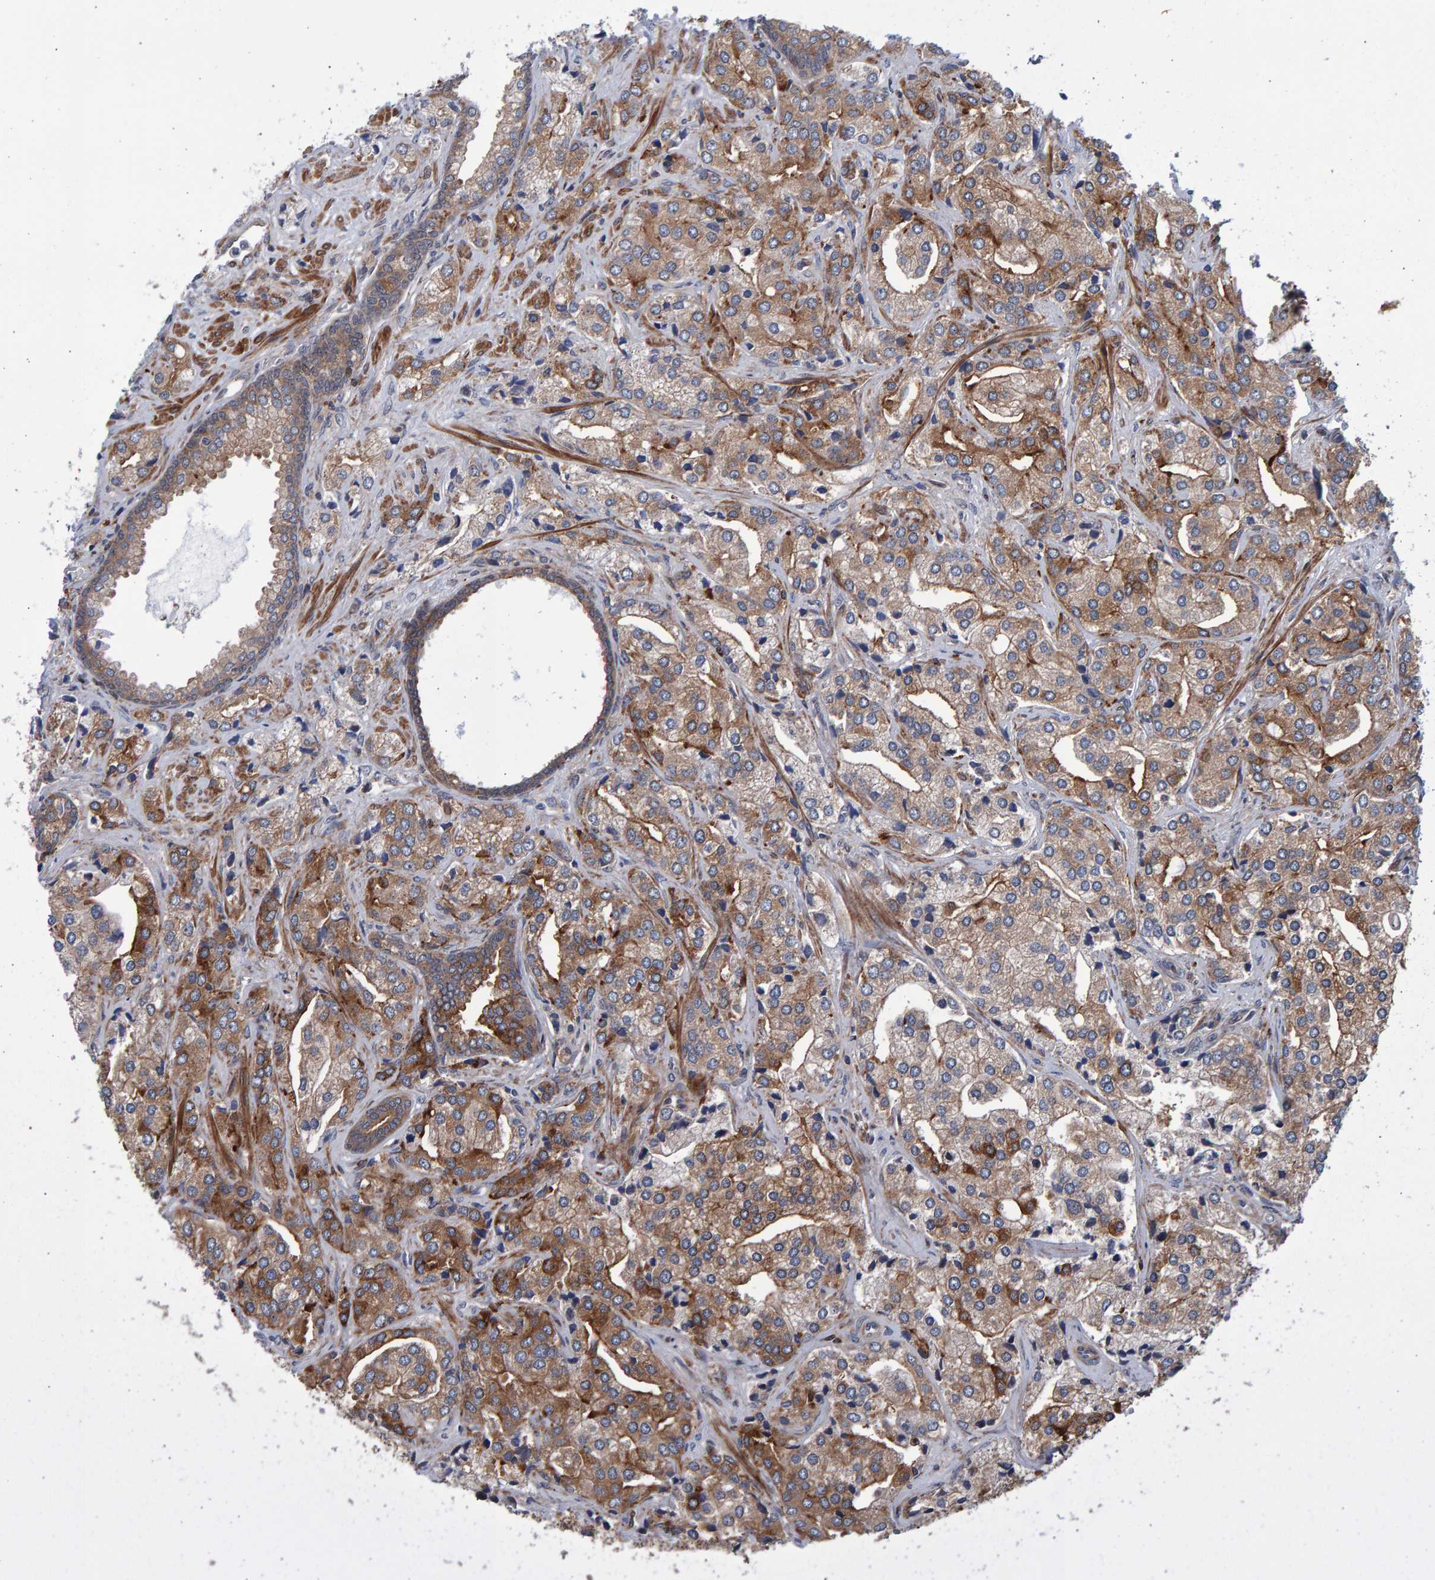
{"staining": {"intensity": "moderate", "quantity": ">75%", "location": "cytoplasmic/membranous"}, "tissue": "prostate cancer", "cell_type": "Tumor cells", "image_type": "cancer", "snomed": [{"axis": "morphology", "description": "Adenocarcinoma, High grade"}, {"axis": "topography", "description": "Prostate"}], "caption": "Immunohistochemical staining of prostate cancer (adenocarcinoma (high-grade)) shows medium levels of moderate cytoplasmic/membranous protein positivity in about >75% of tumor cells.", "gene": "LRBA", "patient": {"sex": "male", "age": 66}}